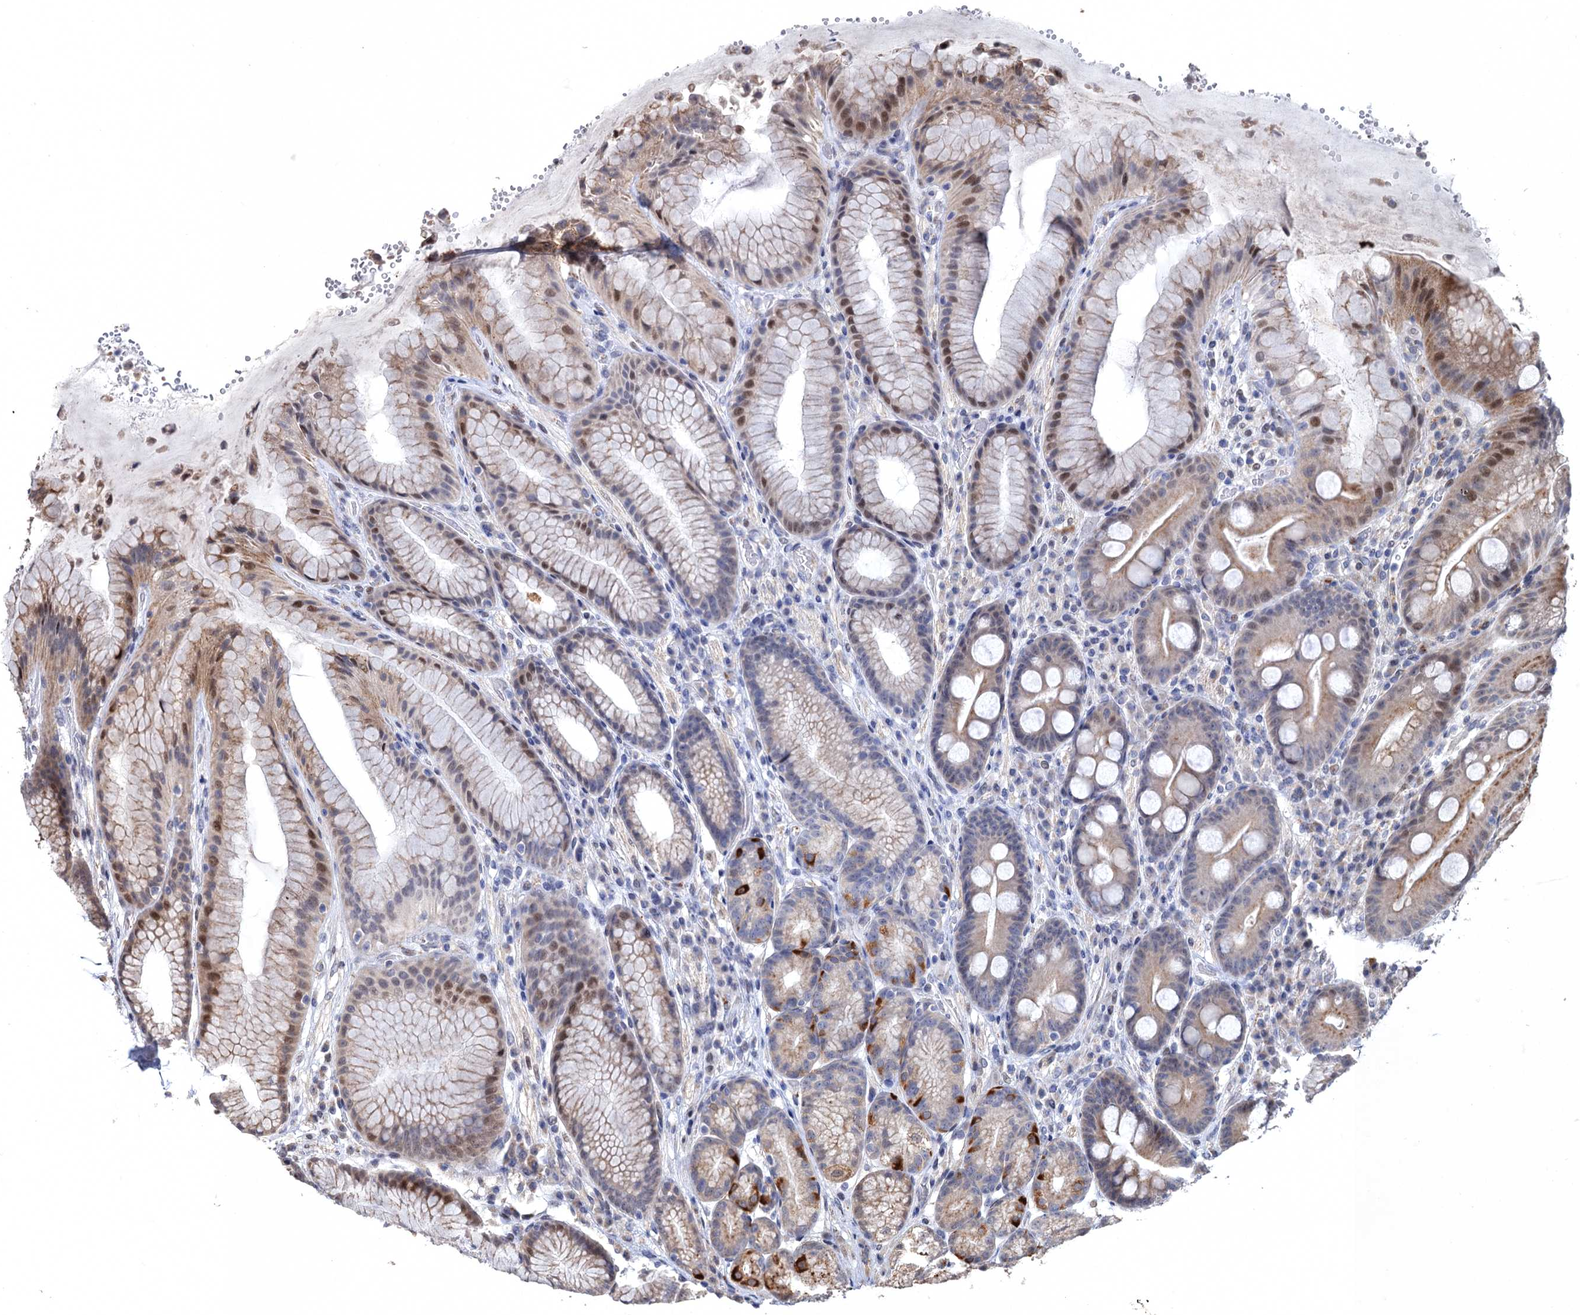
{"staining": {"intensity": "moderate", "quantity": "25%-75%", "location": "cytoplasmic/membranous,nuclear"}, "tissue": "stomach", "cell_type": "Glandular cells", "image_type": "normal", "snomed": [{"axis": "morphology", "description": "Normal tissue, NOS"}, {"axis": "topography", "description": "Stomach"}], "caption": "The histopathology image demonstrates staining of normal stomach, revealing moderate cytoplasmic/membranous,nuclear protein expression (brown color) within glandular cells.", "gene": "BMERB1", "patient": {"sex": "male", "age": 57}}